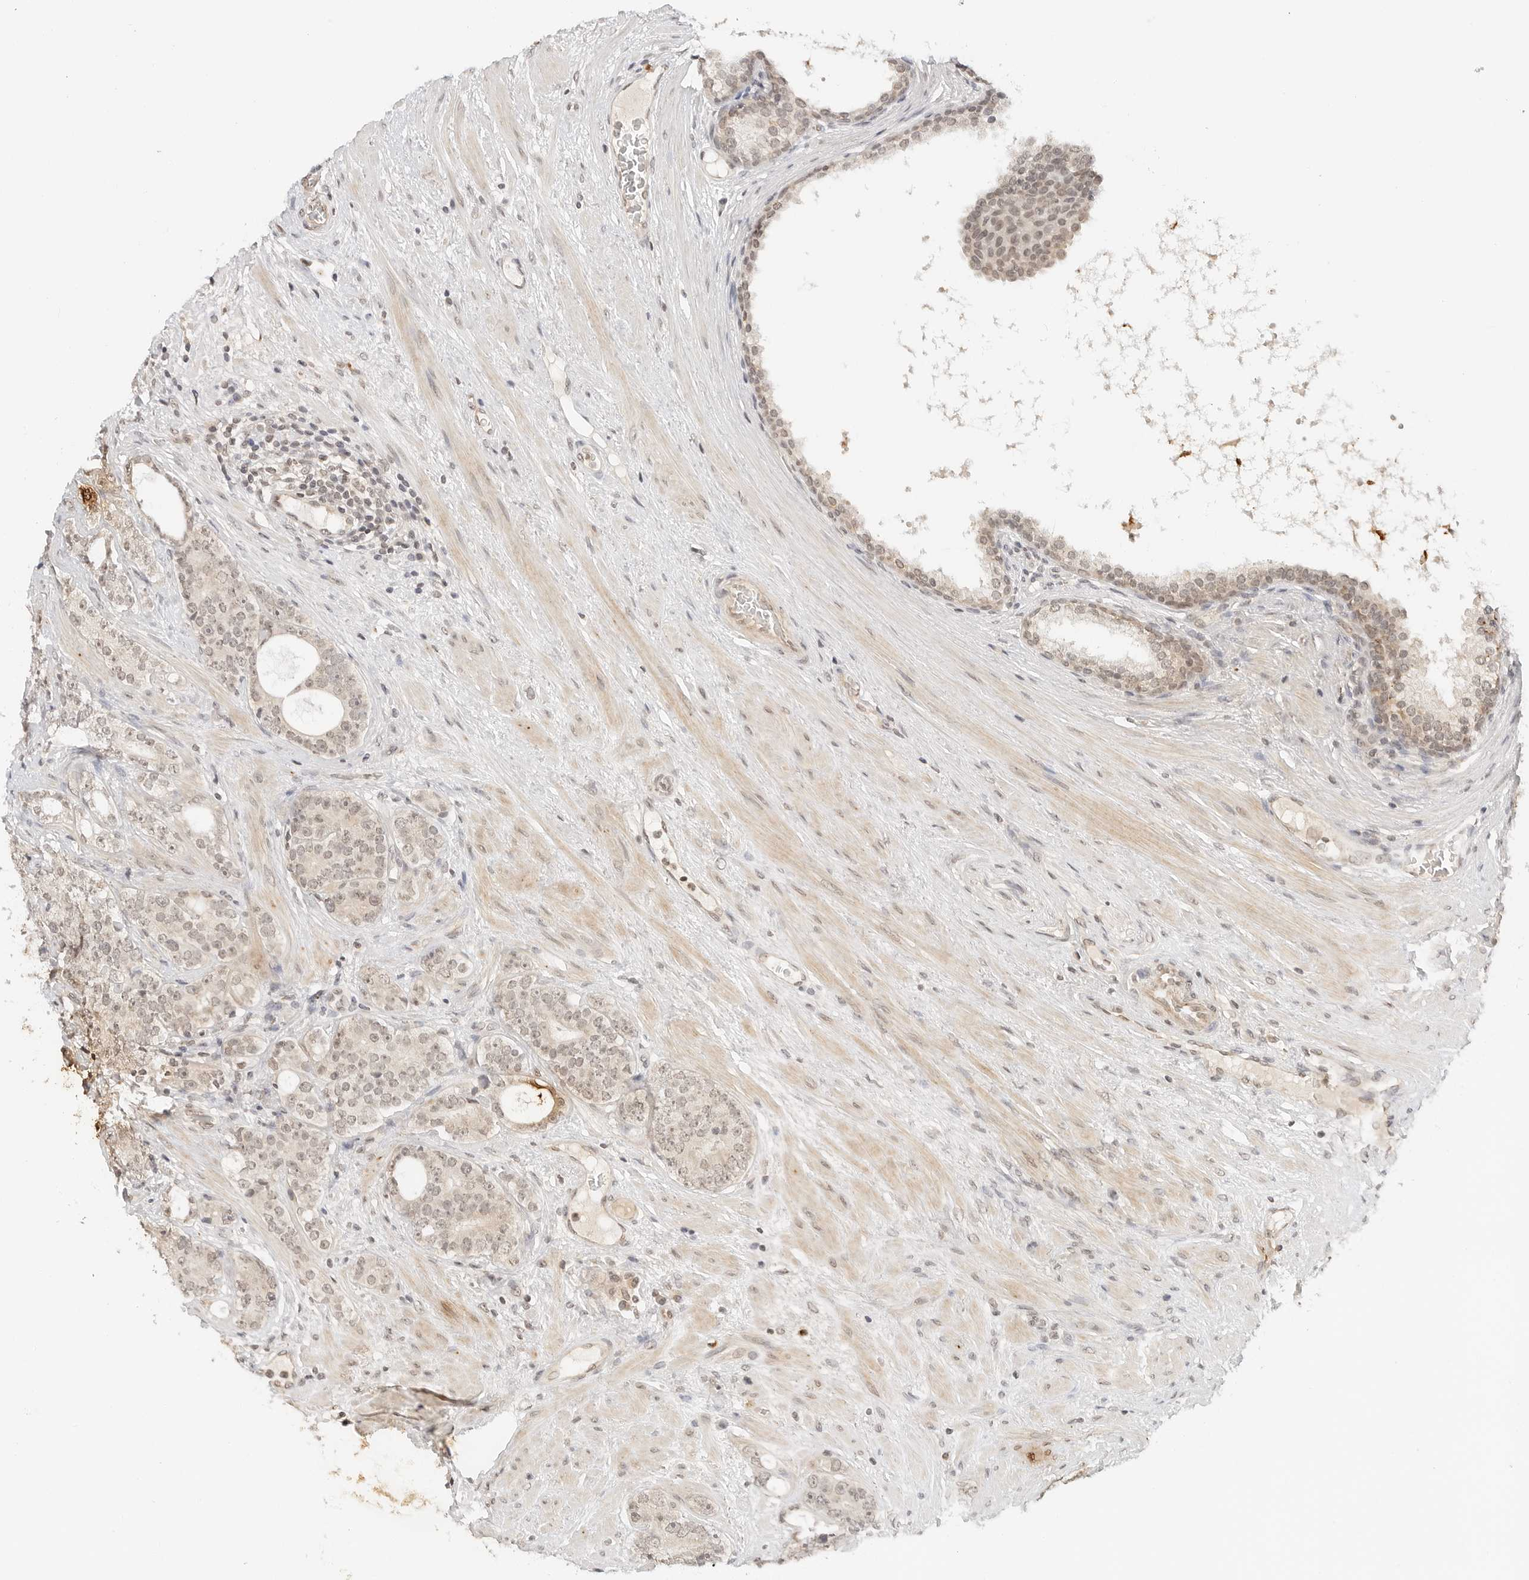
{"staining": {"intensity": "moderate", "quantity": "25%-75%", "location": "cytoplasmic/membranous,nuclear"}, "tissue": "prostate cancer", "cell_type": "Tumor cells", "image_type": "cancer", "snomed": [{"axis": "morphology", "description": "Adenocarcinoma, High grade"}, {"axis": "topography", "description": "Prostate"}], "caption": "High-power microscopy captured an immunohistochemistry (IHC) histopathology image of adenocarcinoma (high-grade) (prostate), revealing moderate cytoplasmic/membranous and nuclear positivity in about 25%-75% of tumor cells.", "gene": "GPR34", "patient": {"sex": "male", "age": 56}}